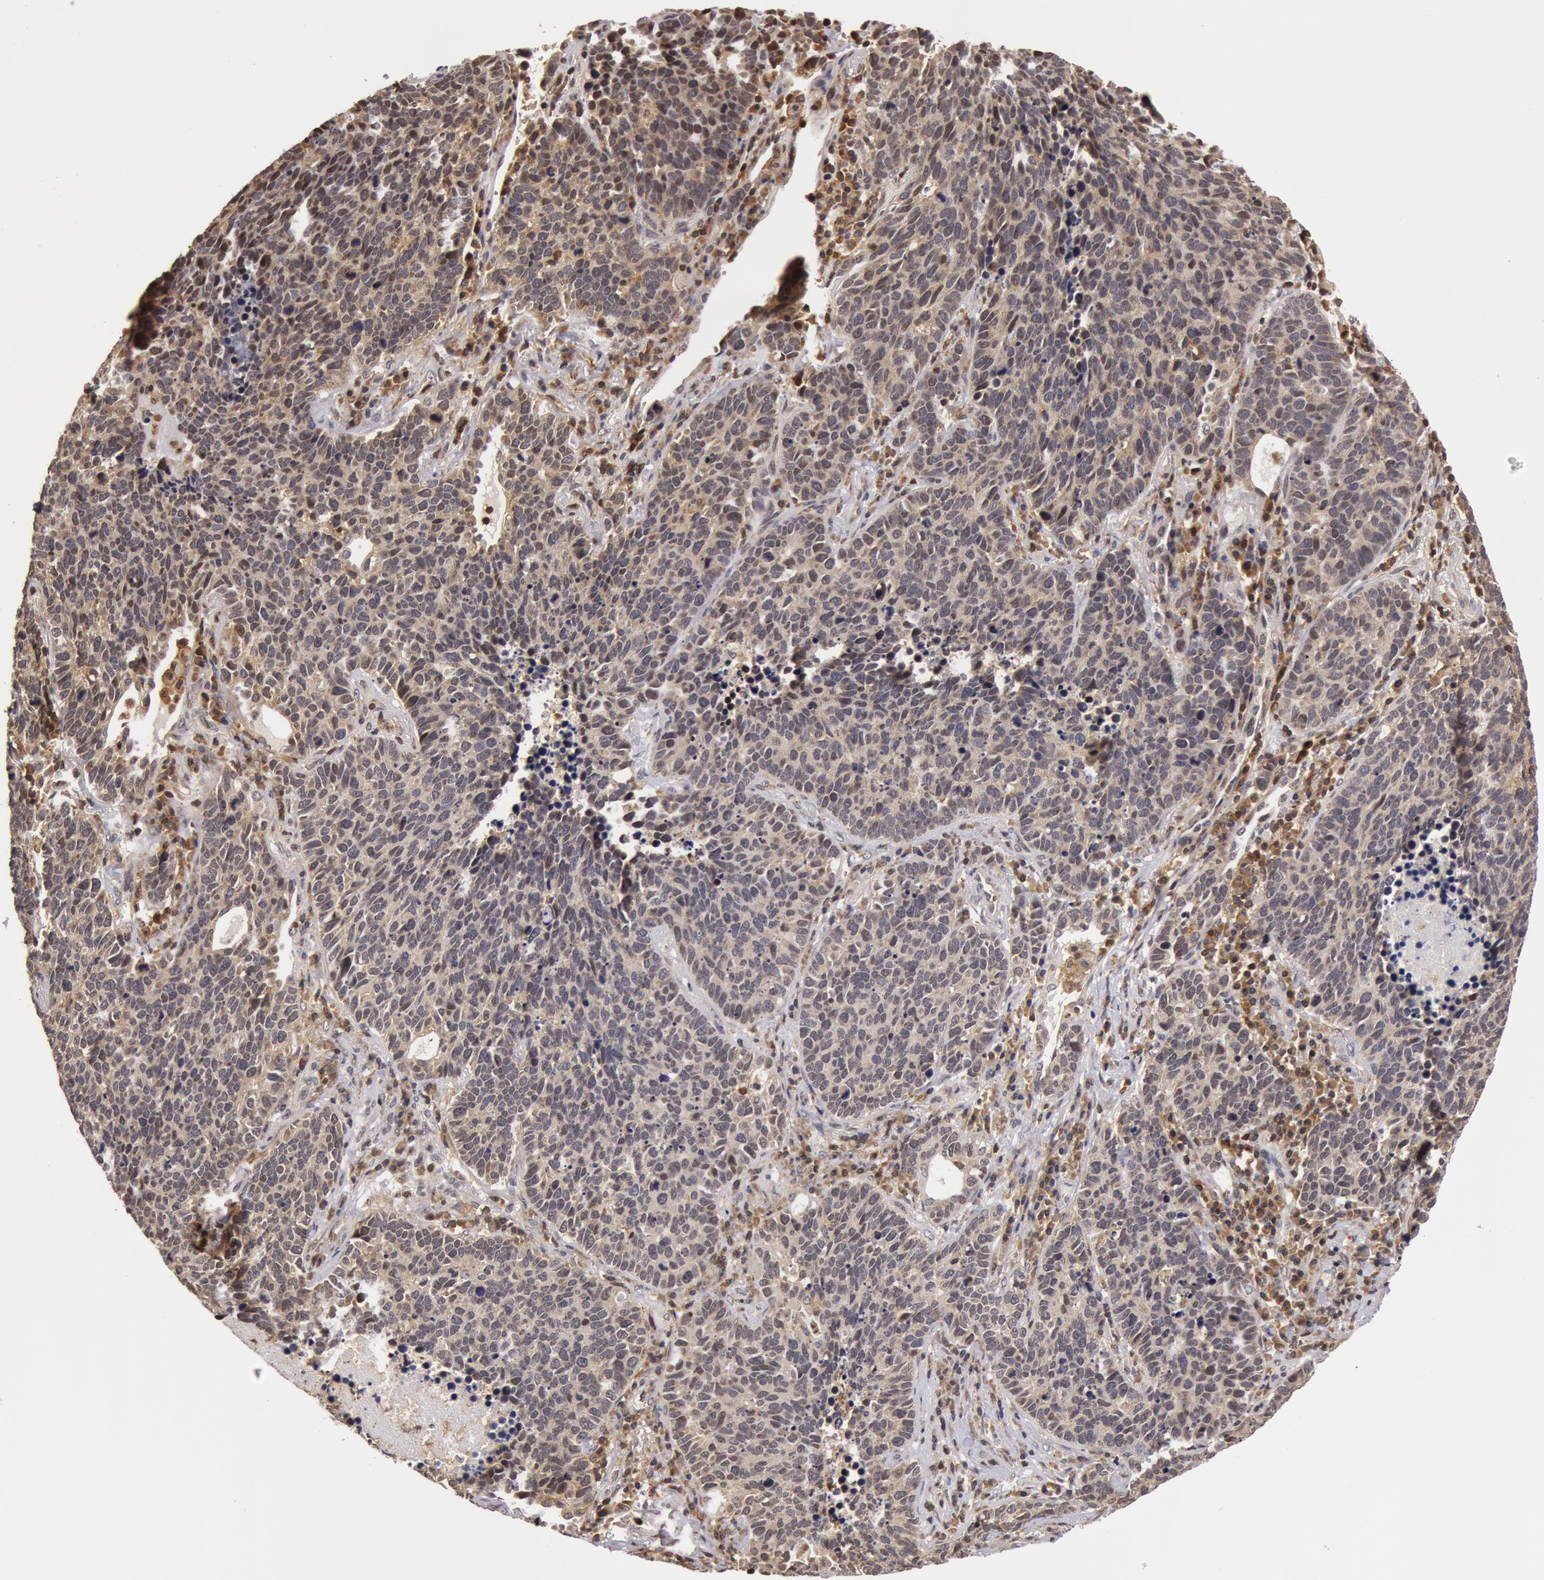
{"staining": {"intensity": "weak", "quantity": "<25%", "location": "nuclear"}, "tissue": "lung cancer", "cell_type": "Tumor cells", "image_type": "cancer", "snomed": [{"axis": "morphology", "description": "Neoplasm, malignant, NOS"}, {"axis": "topography", "description": "Lung"}], "caption": "Immunohistochemistry of lung cancer exhibits no positivity in tumor cells. (DAB immunohistochemistry visualized using brightfield microscopy, high magnification).", "gene": "ZNF350", "patient": {"sex": "female", "age": 75}}